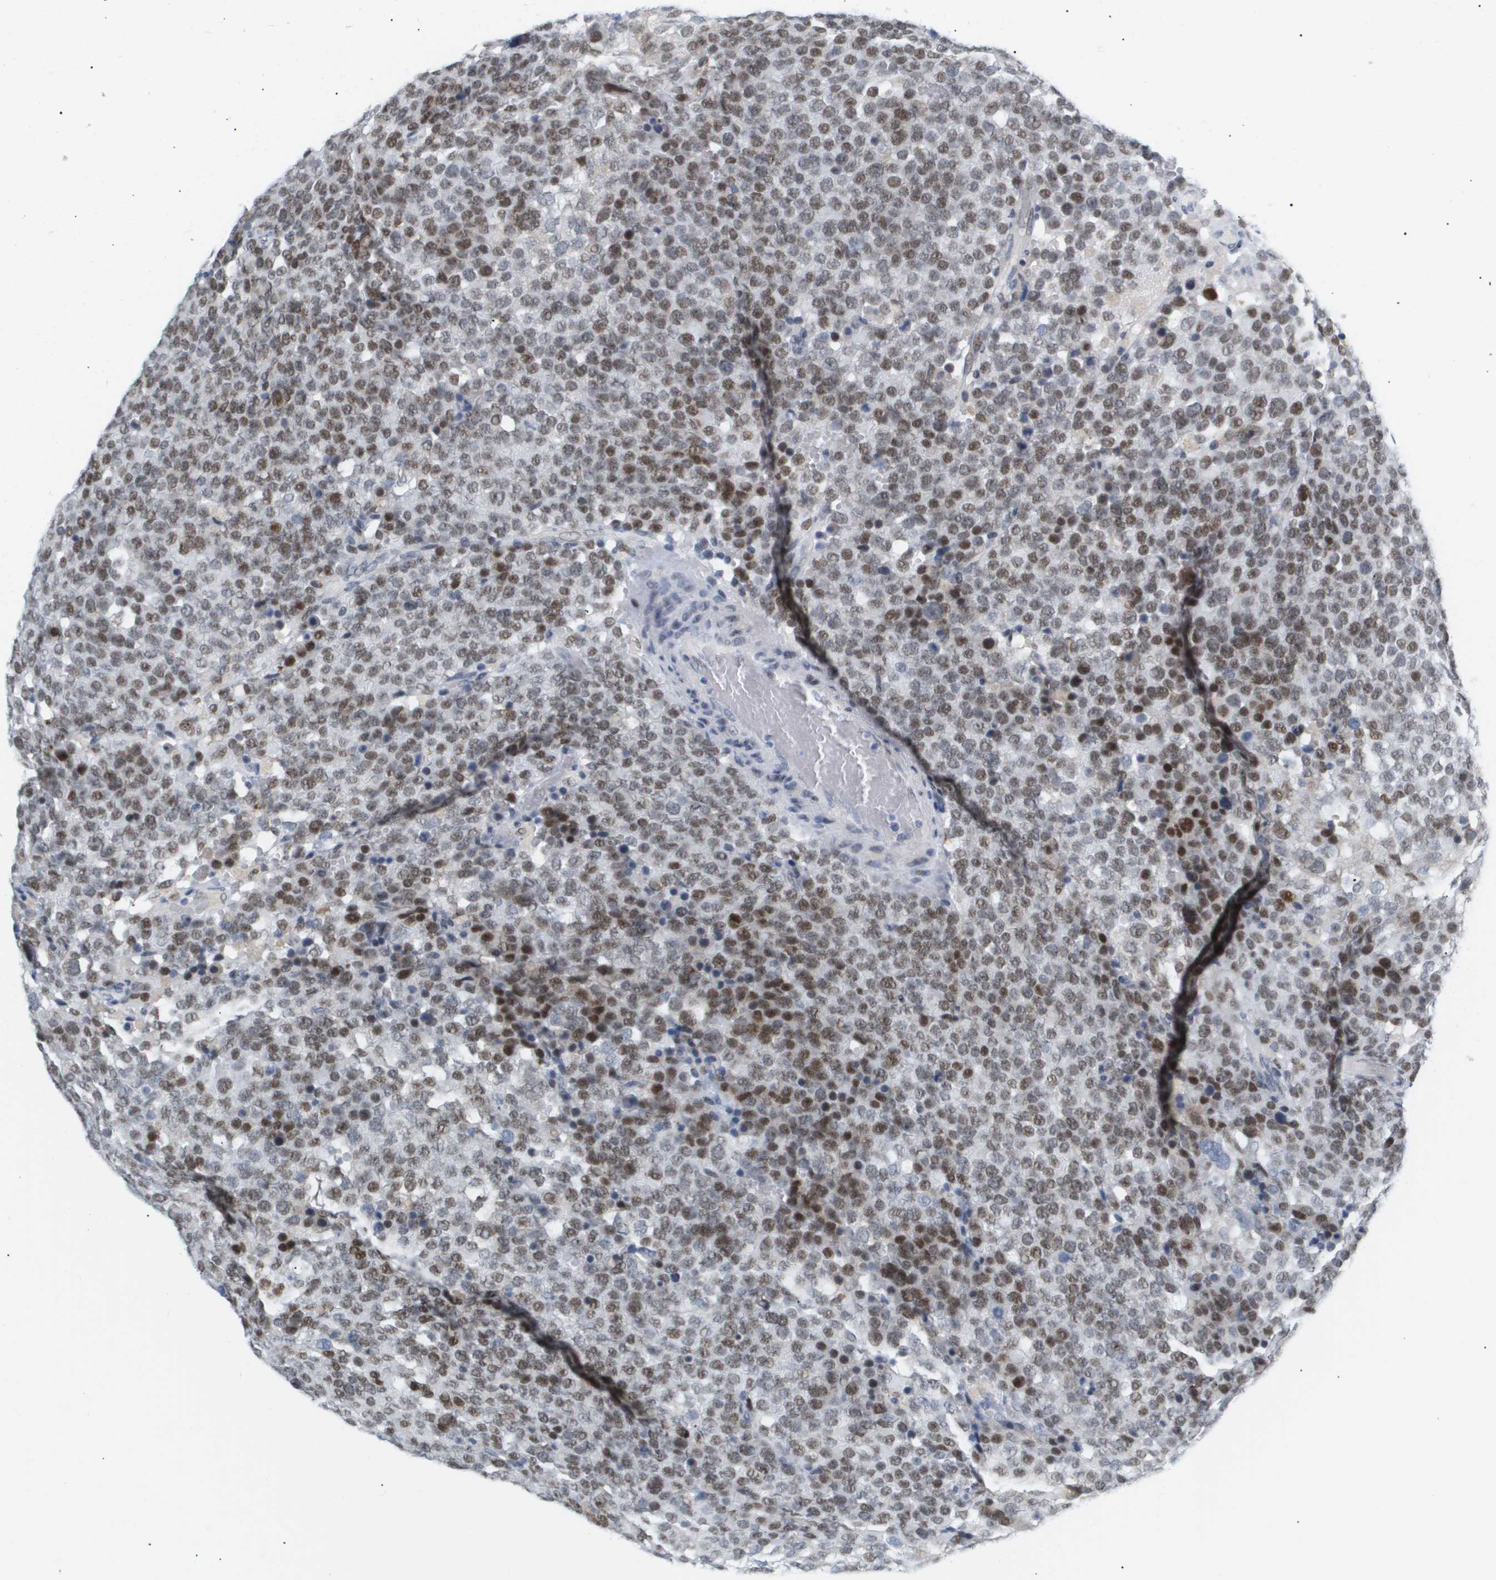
{"staining": {"intensity": "strong", "quantity": ">75%", "location": "nuclear"}, "tissue": "testis cancer", "cell_type": "Tumor cells", "image_type": "cancer", "snomed": [{"axis": "morphology", "description": "Seminoma, NOS"}, {"axis": "topography", "description": "Testis"}], "caption": "The photomicrograph reveals a brown stain indicating the presence of a protein in the nuclear of tumor cells in testis cancer. (DAB (3,3'-diaminobenzidine) IHC, brown staining for protein, blue staining for nuclei).", "gene": "PPARD", "patient": {"sex": "male", "age": 71}}